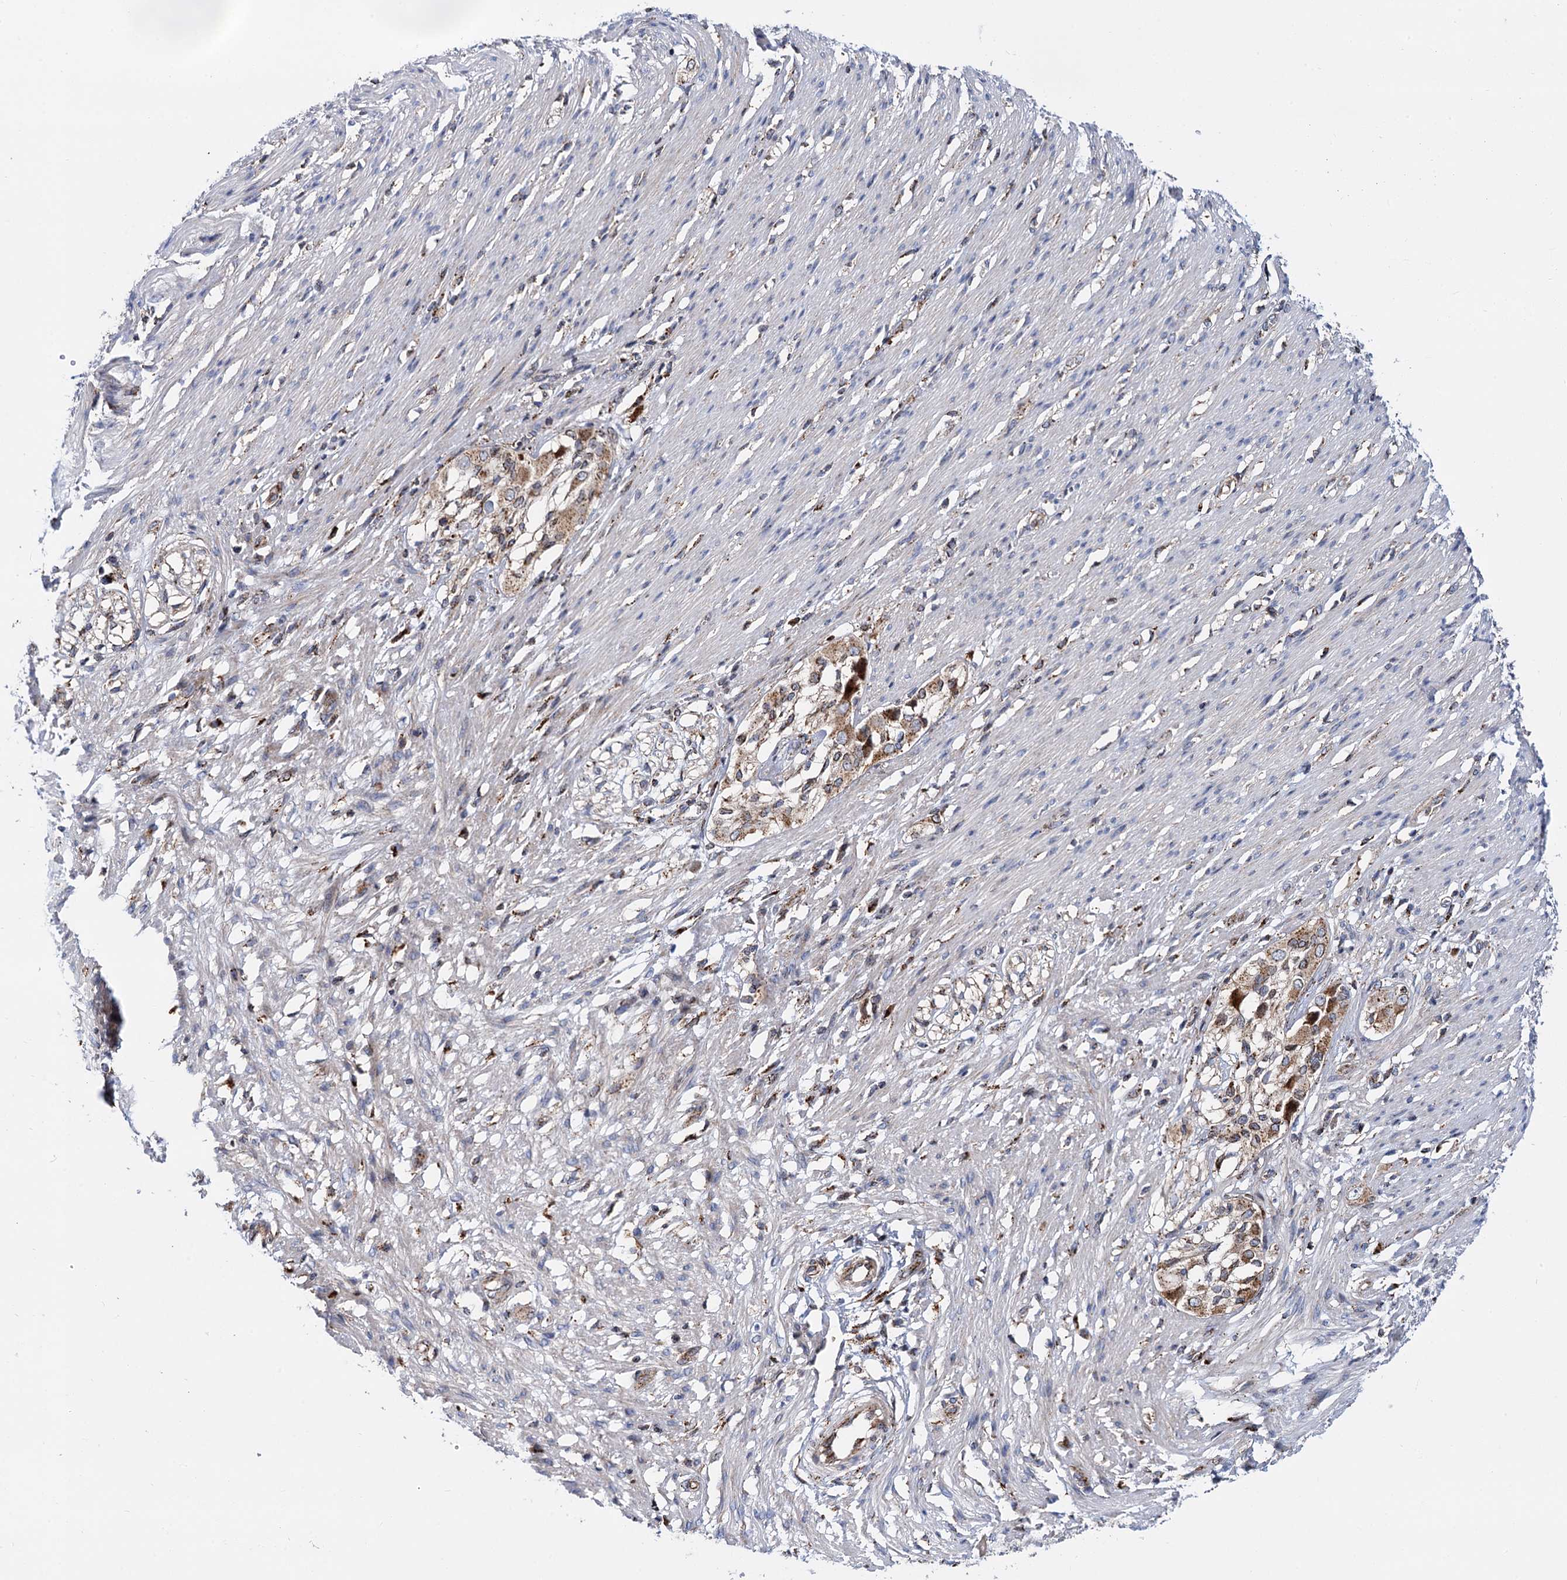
{"staining": {"intensity": "moderate", "quantity": "<25%", "location": "cytoplasmic/membranous"}, "tissue": "smooth muscle", "cell_type": "Smooth muscle cells", "image_type": "normal", "snomed": [{"axis": "morphology", "description": "Normal tissue, NOS"}, {"axis": "morphology", "description": "Adenocarcinoma, NOS"}, {"axis": "topography", "description": "Colon"}, {"axis": "topography", "description": "Peripheral nerve tissue"}], "caption": "Protein analysis of benign smooth muscle shows moderate cytoplasmic/membranous positivity in approximately <25% of smooth muscle cells.", "gene": "SUPT20H", "patient": {"sex": "male", "age": 14}}